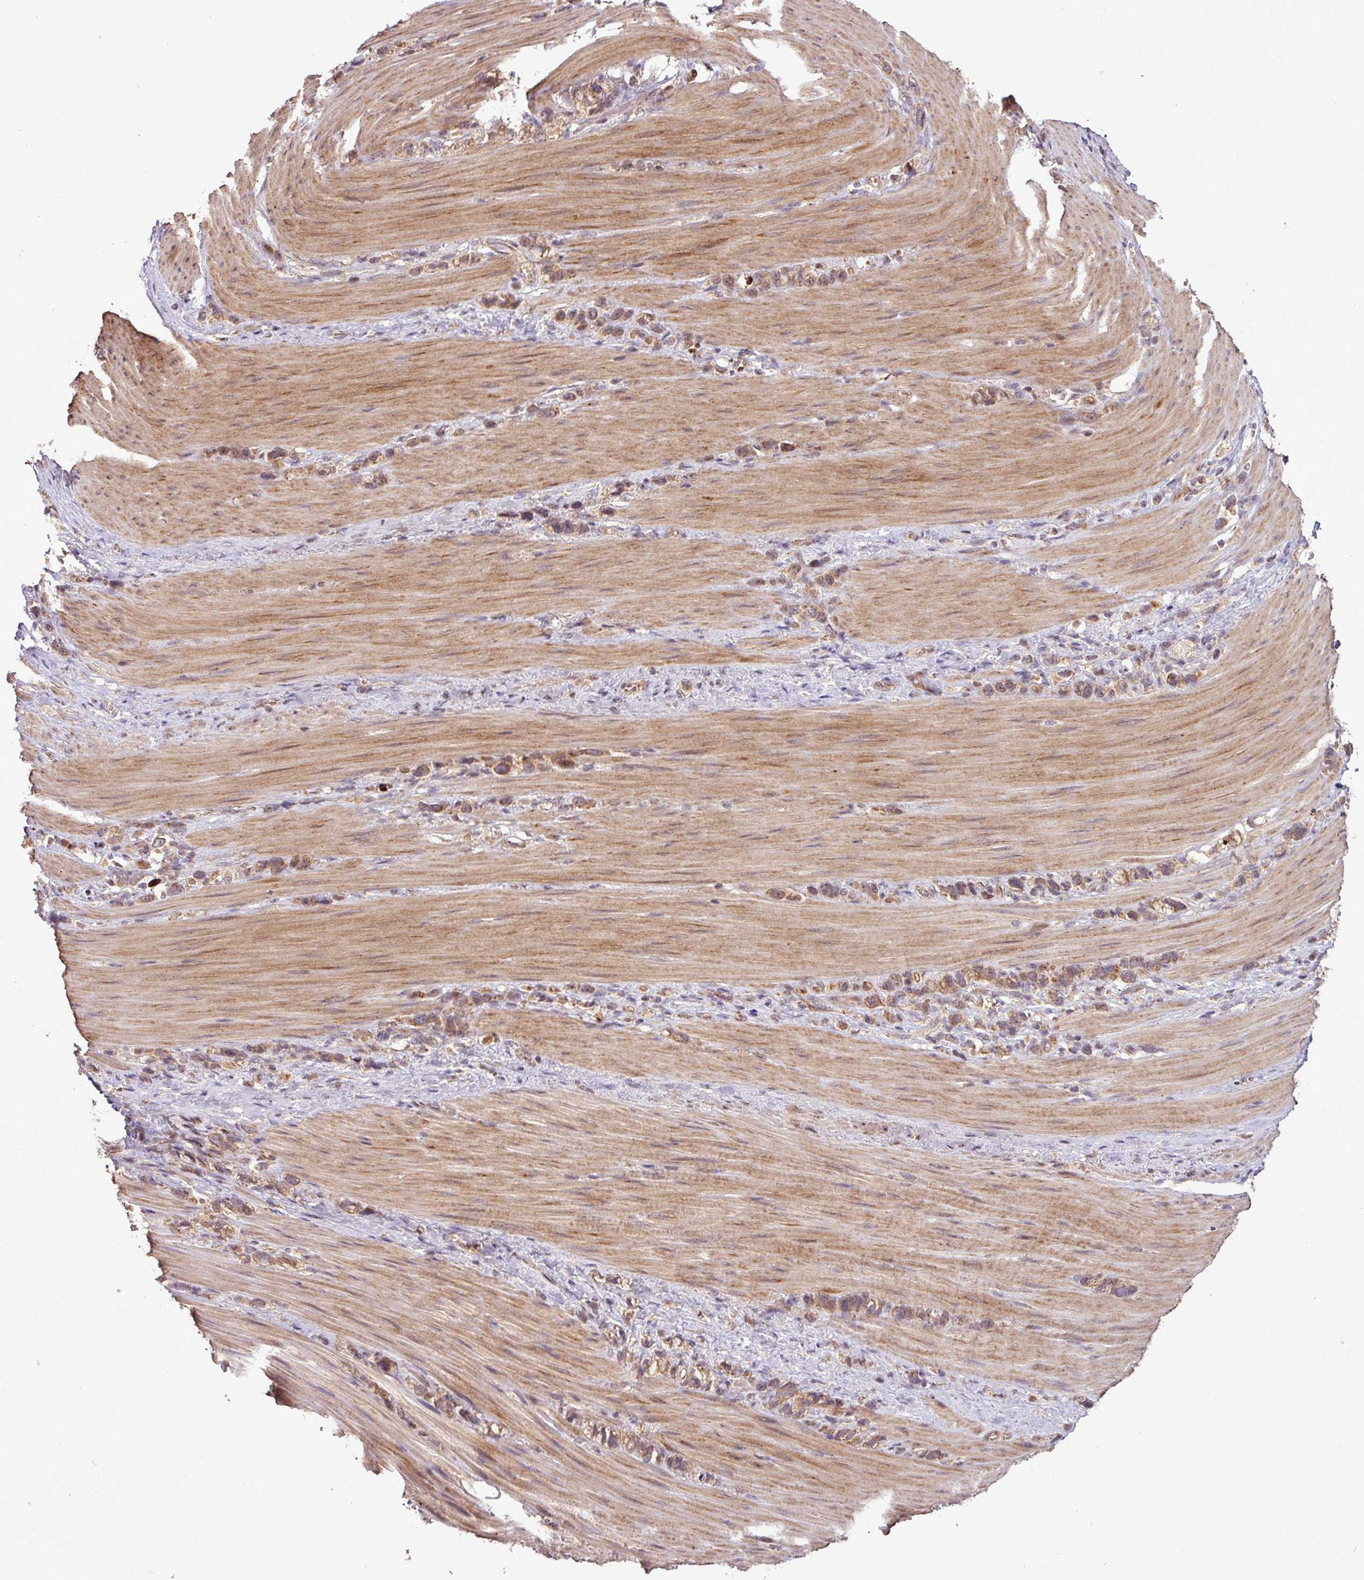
{"staining": {"intensity": "moderate", "quantity": ">75%", "location": "cytoplasmic/membranous"}, "tissue": "stomach cancer", "cell_type": "Tumor cells", "image_type": "cancer", "snomed": [{"axis": "morphology", "description": "Adenocarcinoma, NOS"}, {"axis": "topography", "description": "Stomach"}], "caption": "Immunohistochemical staining of stomach cancer exhibits medium levels of moderate cytoplasmic/membranous protein positivity in approximately >75% of tumor cells.", "gene": "YPEL3", "patient": {"sex": "female", "age": 65}}